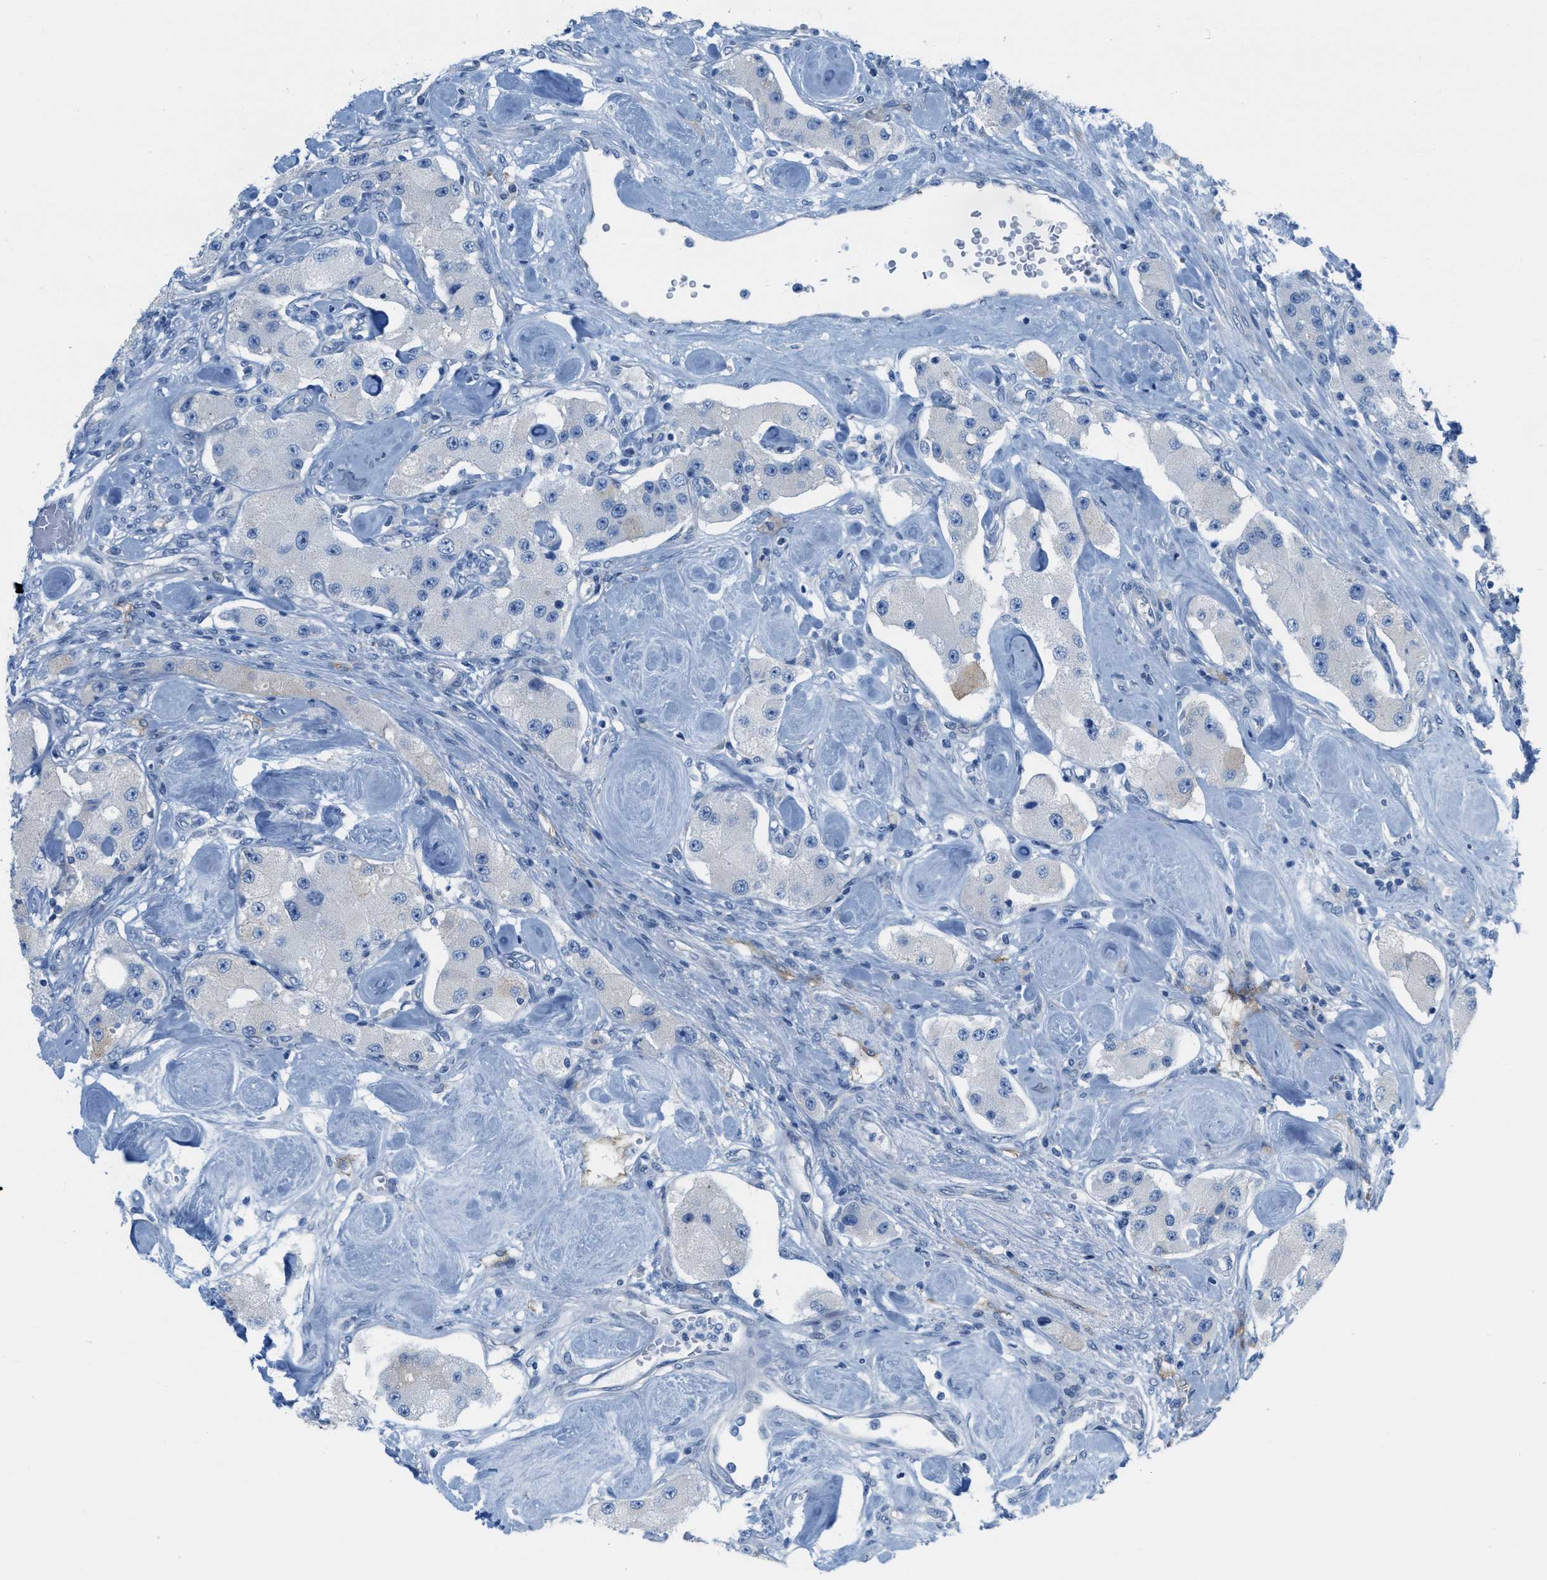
{"staining": {"intensity": "negative", "quantity": "none", "location": "none"}, "tissue": "carcinoid", "cell_type": "Tumor cells", "image_type": "cancer", "snomed": [{"axis": "morphology", "description": "Carcinoid, malignant, NOS"}, {"axis": "topography", "description": "Pancreas"}], "caption": "Immunohistochemical staining of malignant carcinoid shows no significant positivity in tumor cells.", "gene": "ASGR1", "patient": {"sex": "male", "age": 41}}